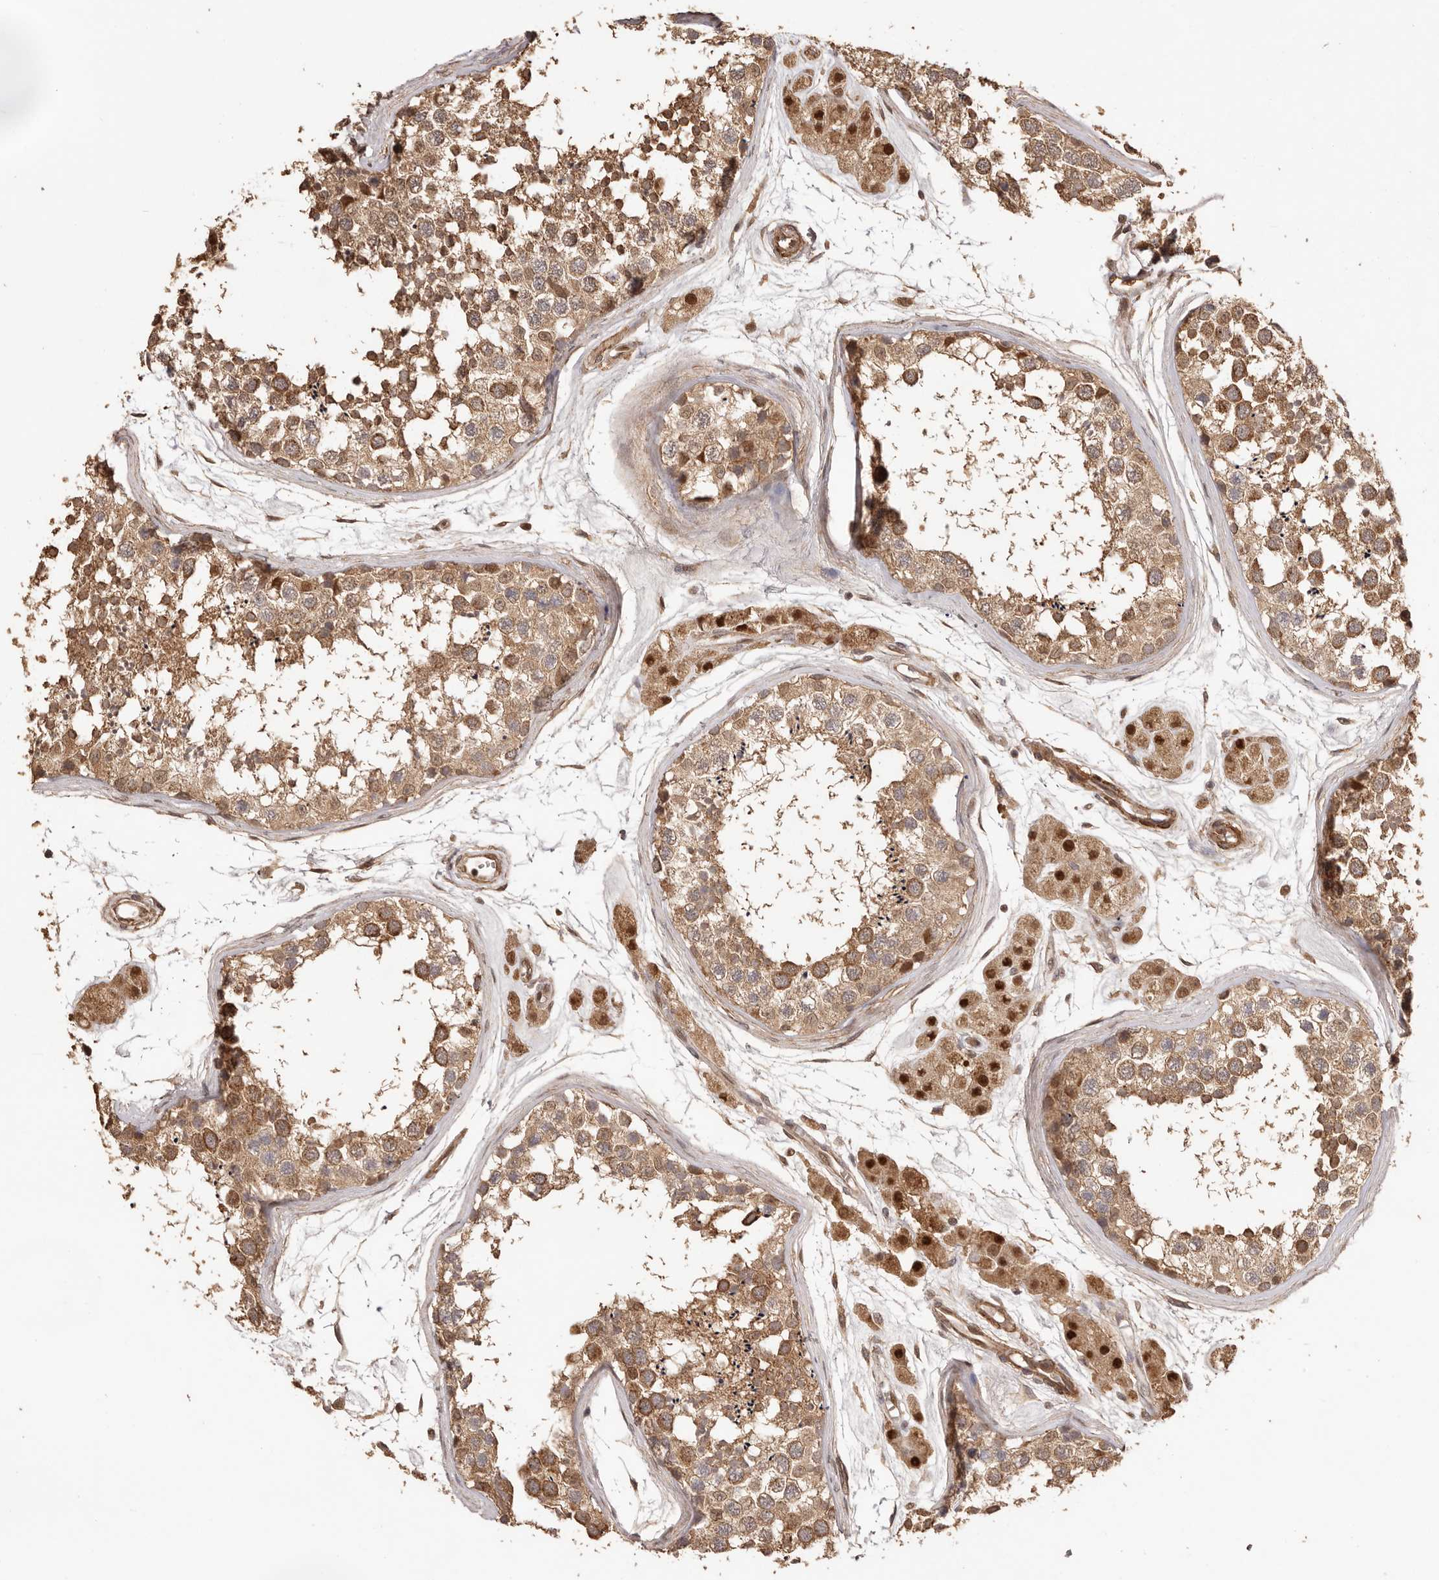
{"staining": {"intensity": "moderate", "quantity": ">75%", "location": "cytoplasmic/membranous"}, "tissue": "testis", "cell_type": "Cells in seminiferous ducts", "image_type": "normal", "snomed": [{"axis": "morphology", "description": "Normal tissue, NOS"}, {"axis": "topography", "description": "Testis"}], "caption": "Immunohistochemical staining of normal human testis demonstrates medium levels of moderate cytoplasmic/membranous positivity in approximately >75% of cells in seminiferous ducts. The protein of interest is stained brown, and the nuclei are stained in blue (DAB (3,3'-diaminobenzidine) IHC with brightfield microscopy, high magnification).", "gene": "UBR2", "patient": {"sex": "male", "age": 56}}